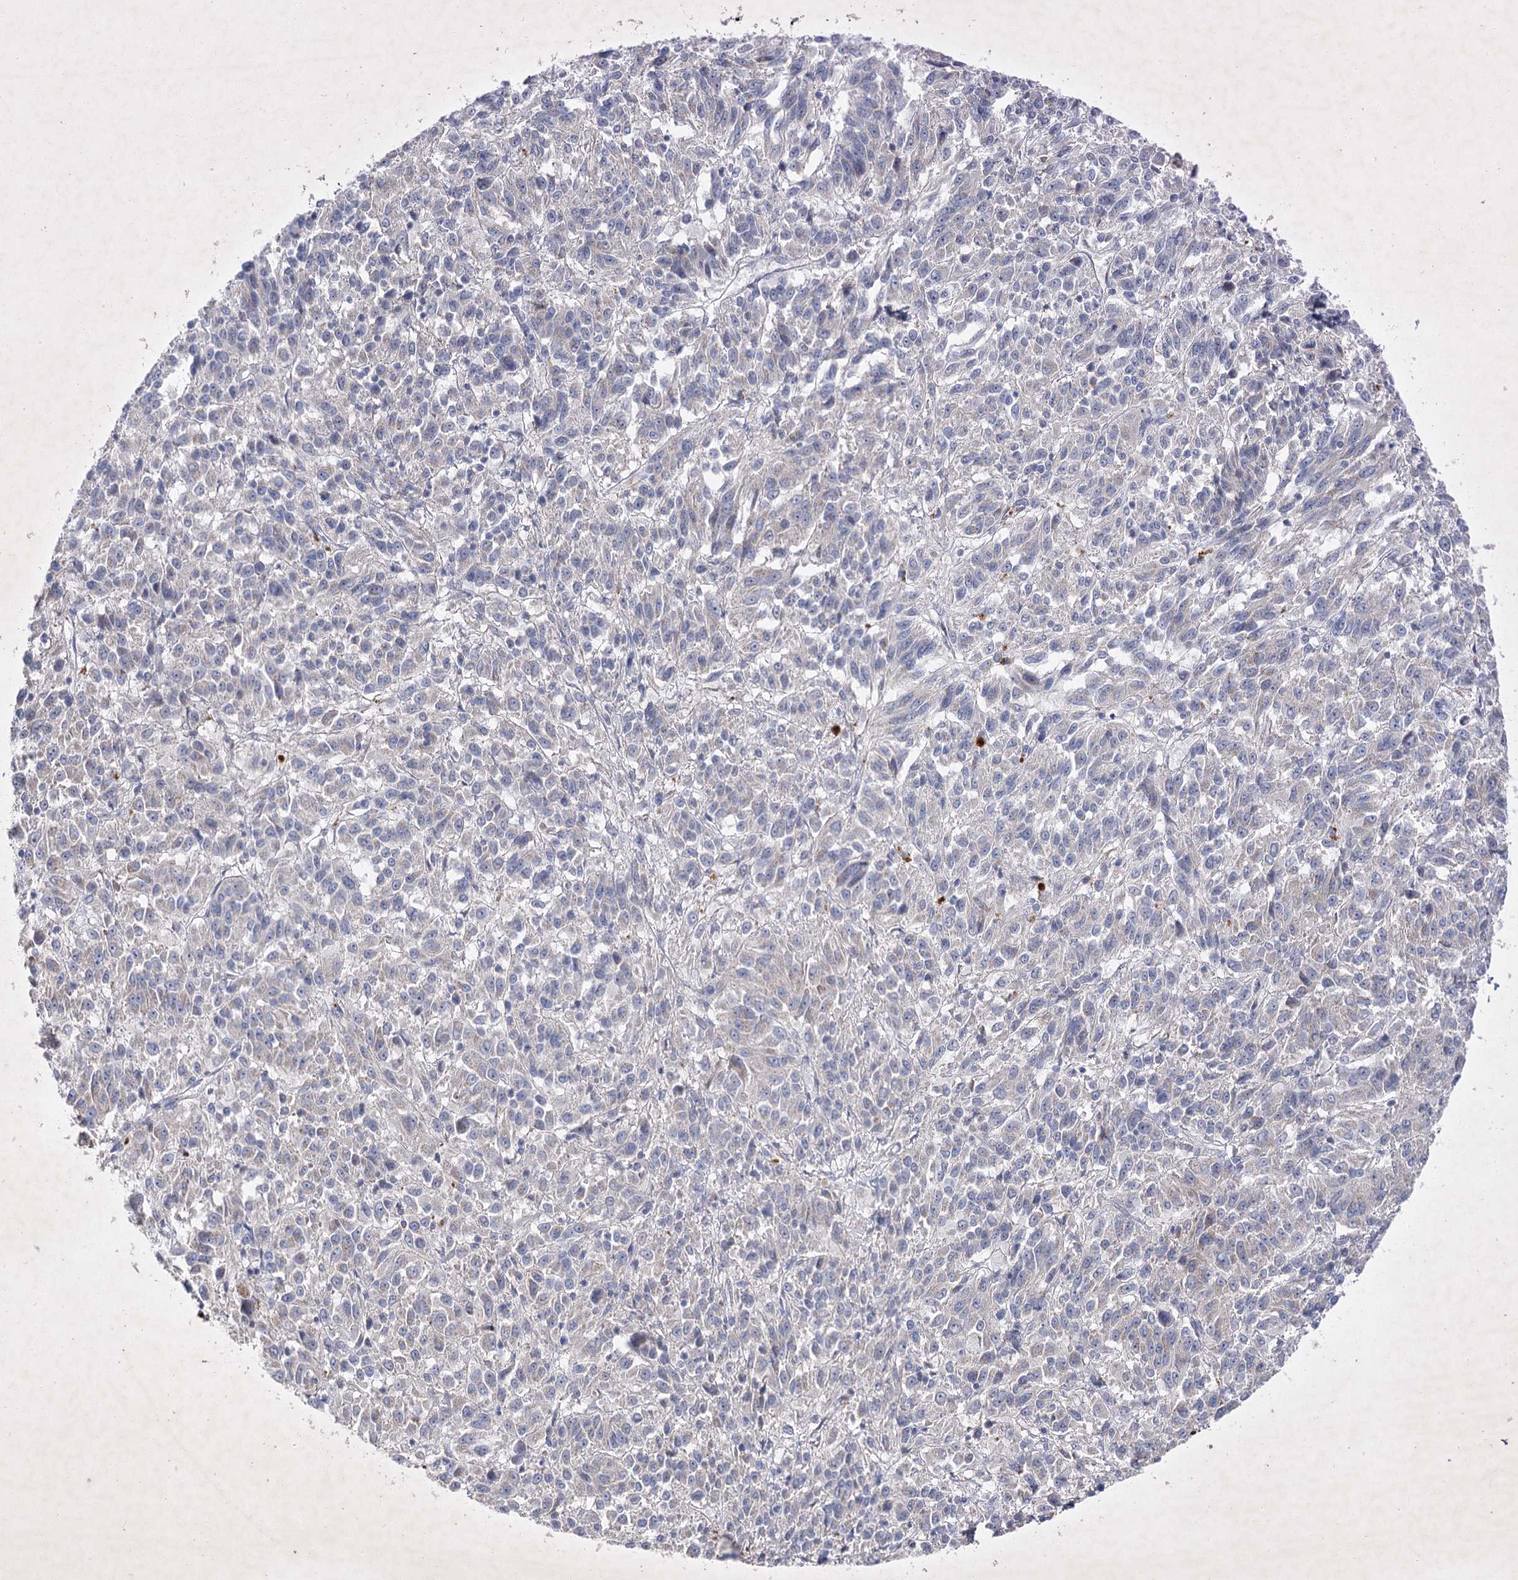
{"staining": {"intensity": "negative", "quantity": "none", "location": "none"}, "tissue": "melanoma", "cell_type": "Tumor cells", "image_type": "cancer", "snomed": [{"axis": "morphology", "description": "Malignant melanoma, Metastatic site"}, {"axis": "topography", "description": "Lung"}], "caption": "An image of human melanoma is negative for staining in tumor cells. Brightfield microscopy of immunohistochemistry (IHC) stained with DAB (brown) and hematoxylin (blue), captured at high magnification.", "gene": "COX15", "patient": {"sex": "male", "age": 64}}